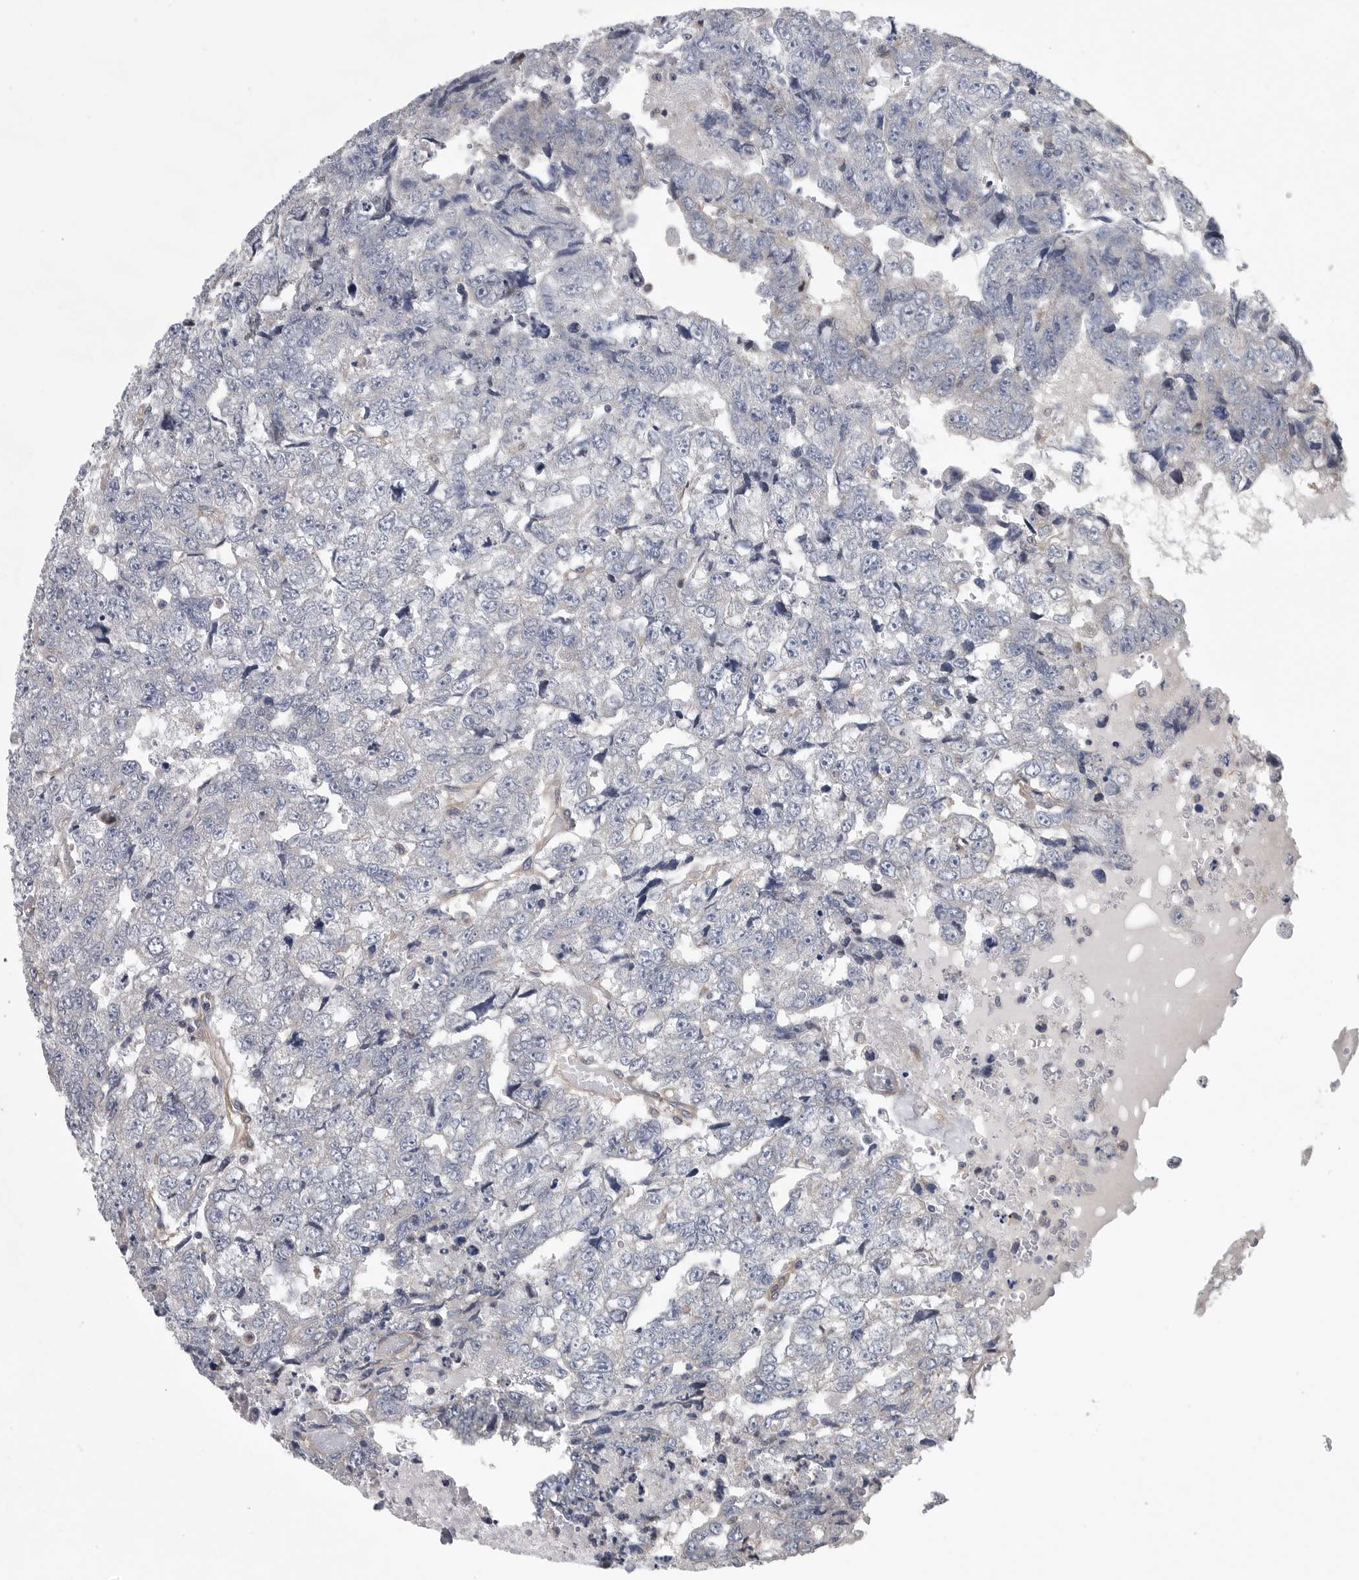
{"staining": {"intensity": "negative", "quantity": "none", "location": "none"}, "tissue": "testis cancer", "cell_type": "Tumor cells", "image_type": "cancer", "snomed": [{"axis": "morphology", "description": "Carcinoma, Embryonal, NOS"}, {"axis": "topography", "description": "Testis"}], "caption": "The micrograph demonstrates no significant staining in tumor cells of embryonal carcinoma (testis).", "gene": "OXR1", "patient": {"sex": "male", "age": 36}}